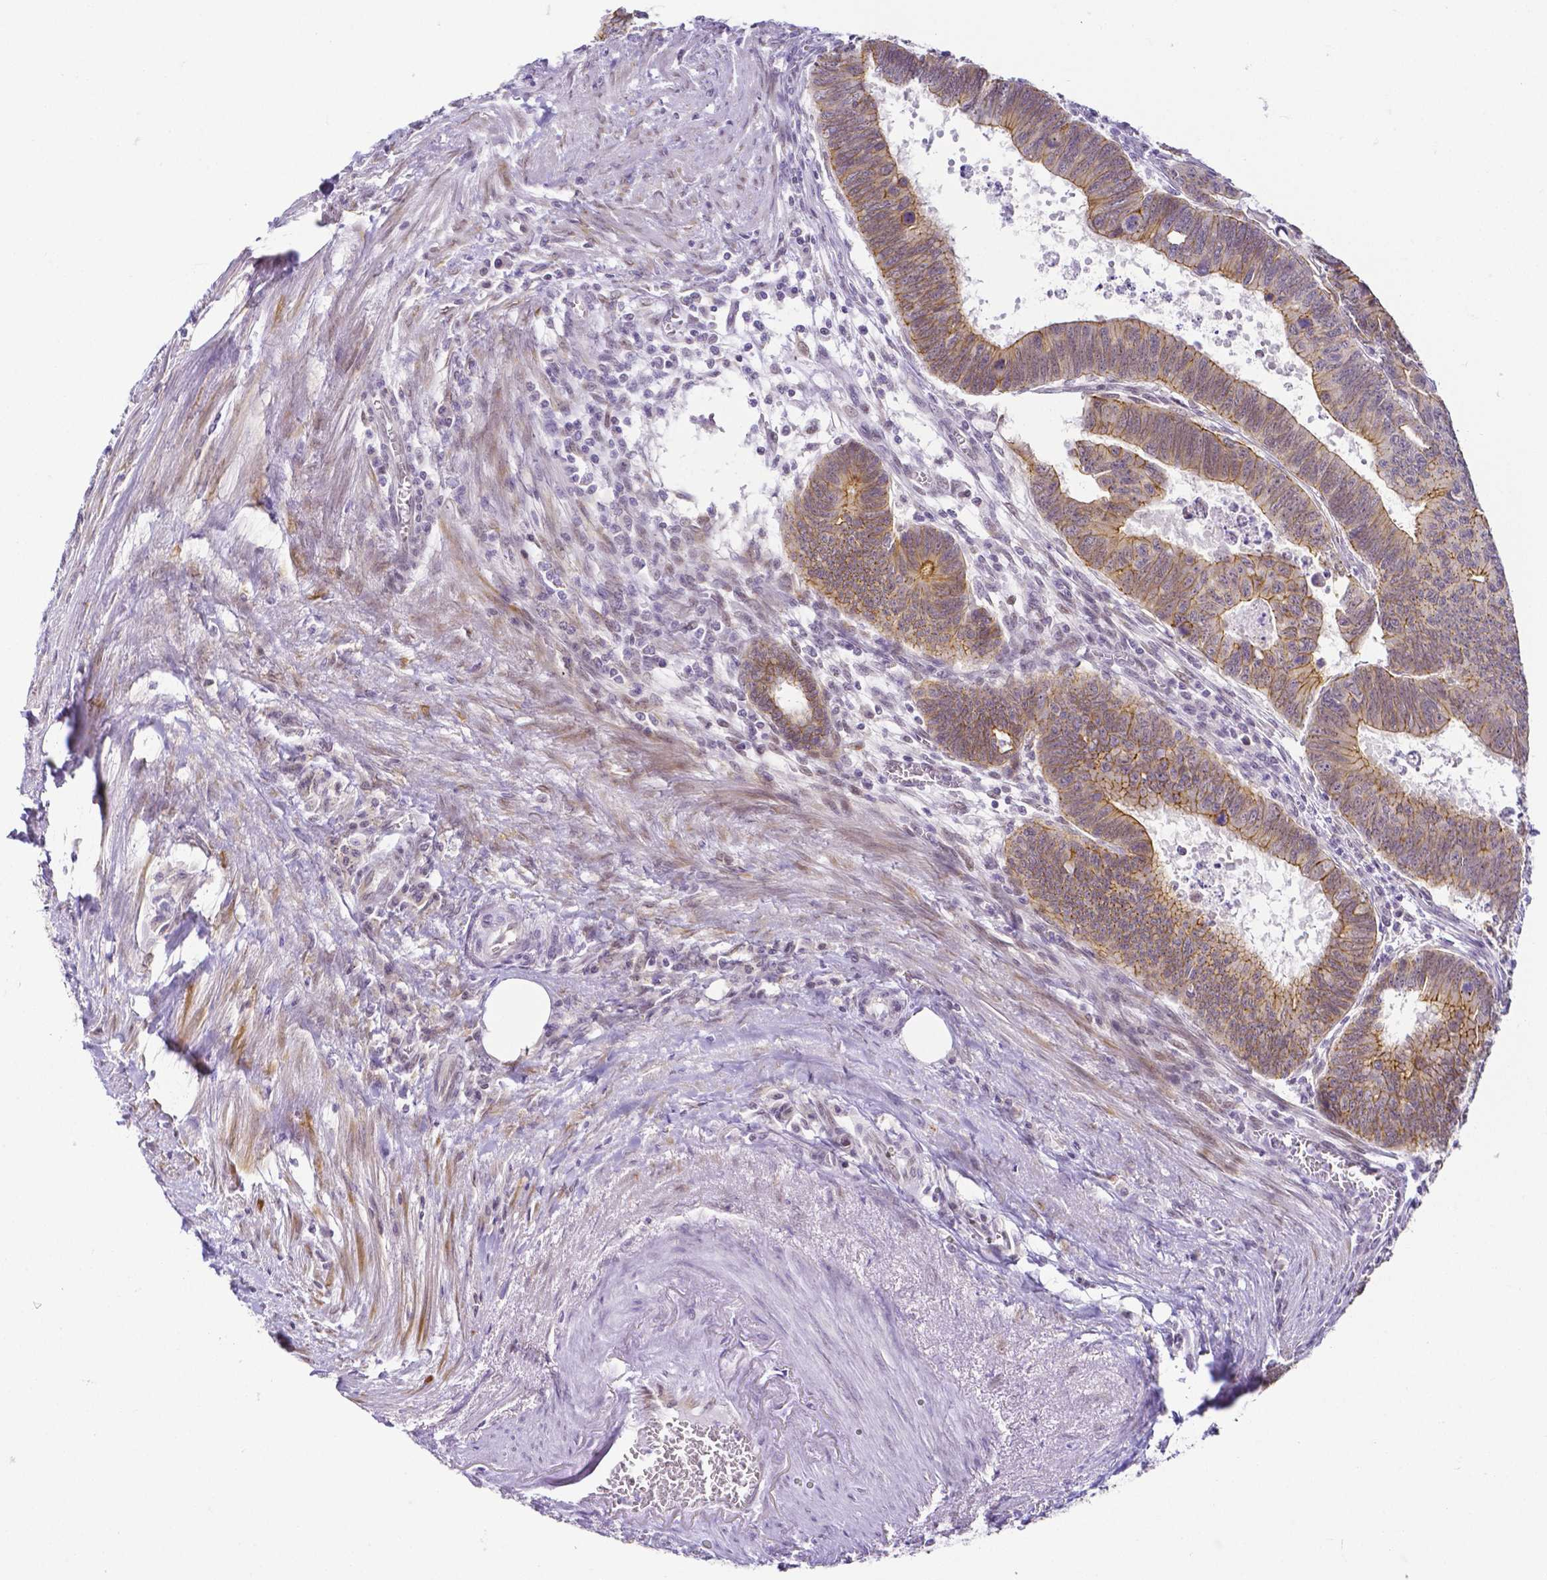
{"staining": {"intensity": "moderate", "quantity": ">75%", "location": "cytoplasmic/membranous"}, "tissue": "colorectal cancer", "cell_type": "Tumor cells", "image_type": "cancer", "snomed": [{"axis": "morphology", "description": "Adenocarcinoma, NOS"}, {"axis": "topography", "description": "Colon"}], "caption": "This photomicrograph demonstrates immunohistochemistry staining of colorectal adenocarcinoma, with medium moderate cytoplasmic/membranous expression in about >75% of tumor cells.", "gene": "FAM83G", "patient": {"sex": "male", "age": 62}}